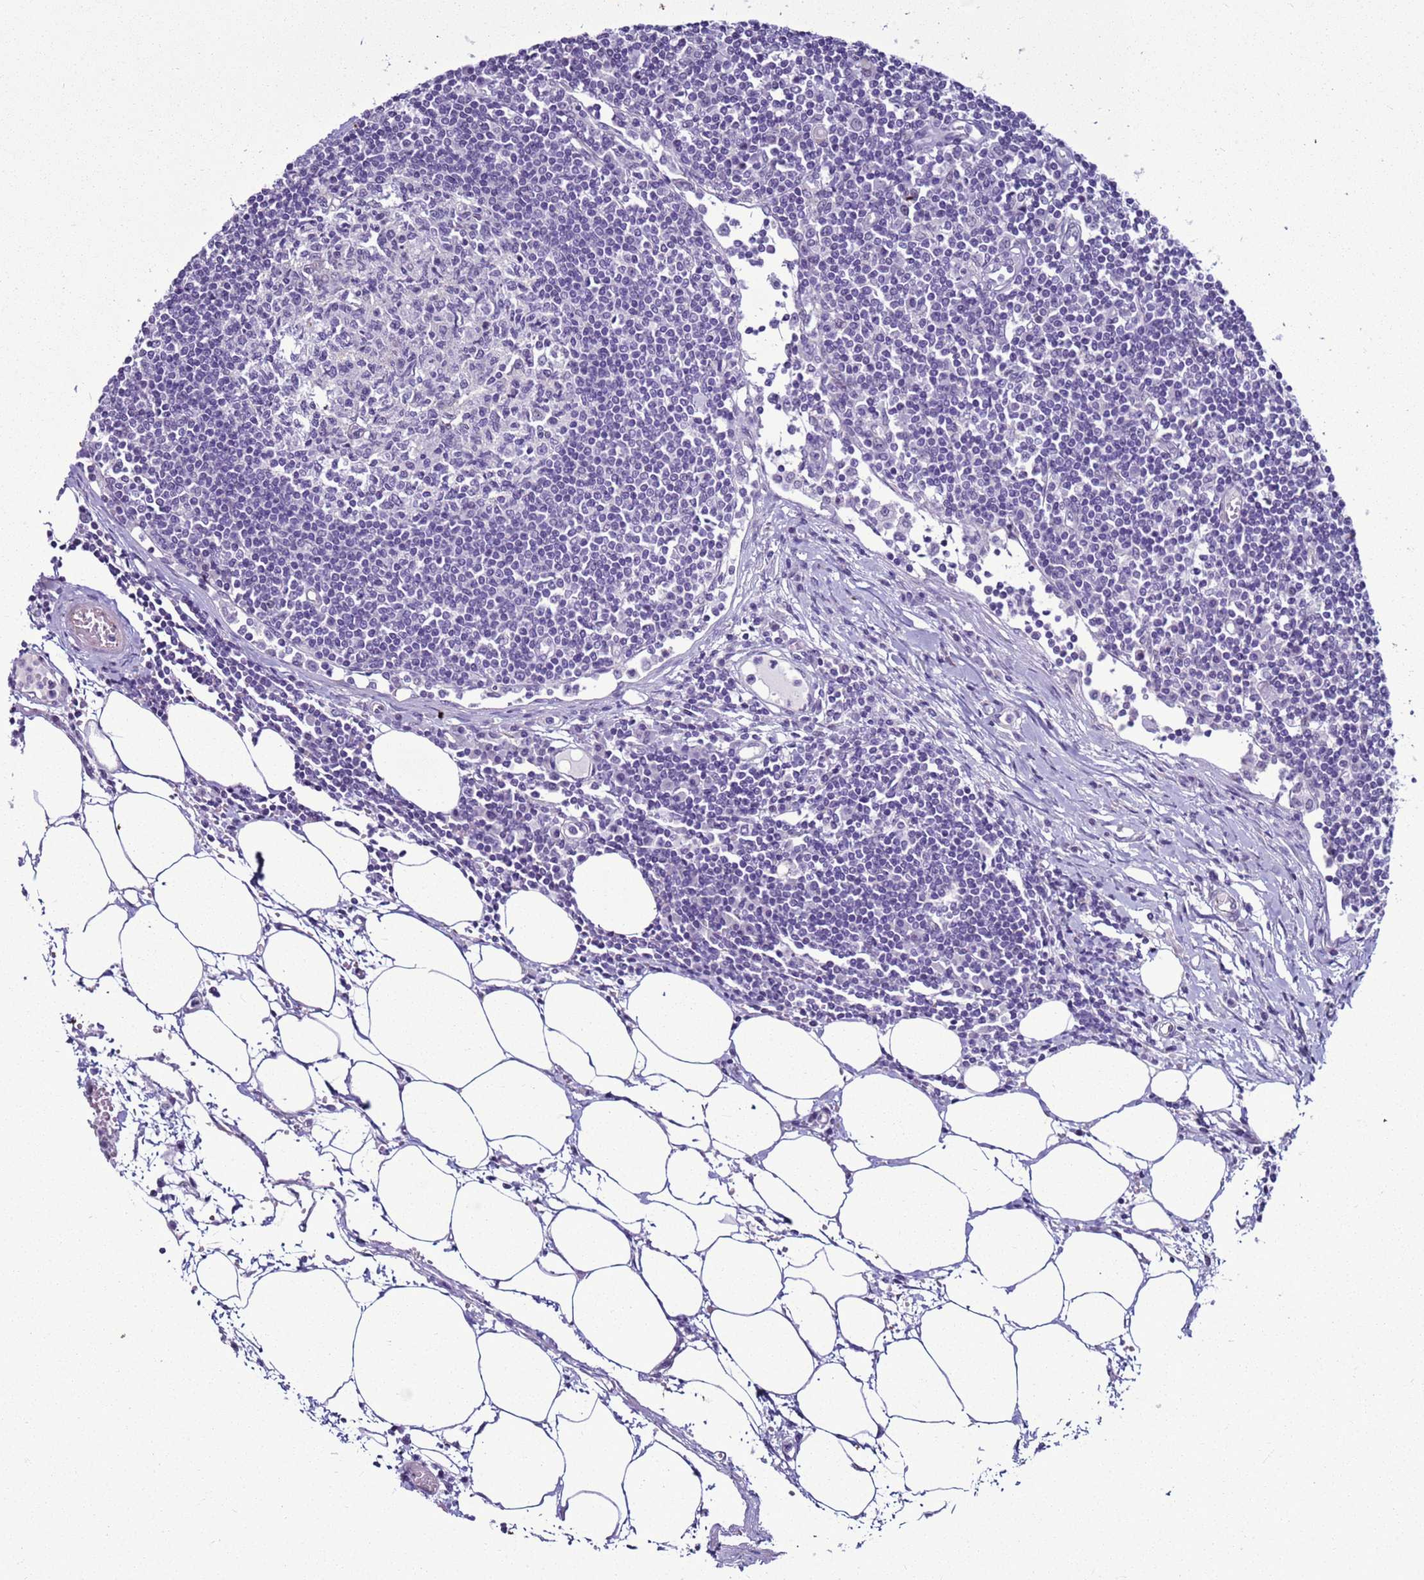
{"staining": {"intensity": "negative", "quantity": "none", "location": "none"}, "tissue": "lymph node", "cell_type": "Germinal center cells", "image_type": "normal", "snomed": [{"axis": "morphology", "description": "Adenocarcinoma, NOS"}, {"axis": "topography", "description": "Lymph node"}], "caption": "The photomicrograph exhibits no staining of germinal center cells in benign lymph node.", "gene": "LRRC10B", "patient": {"sex": "female", "age": 62}}